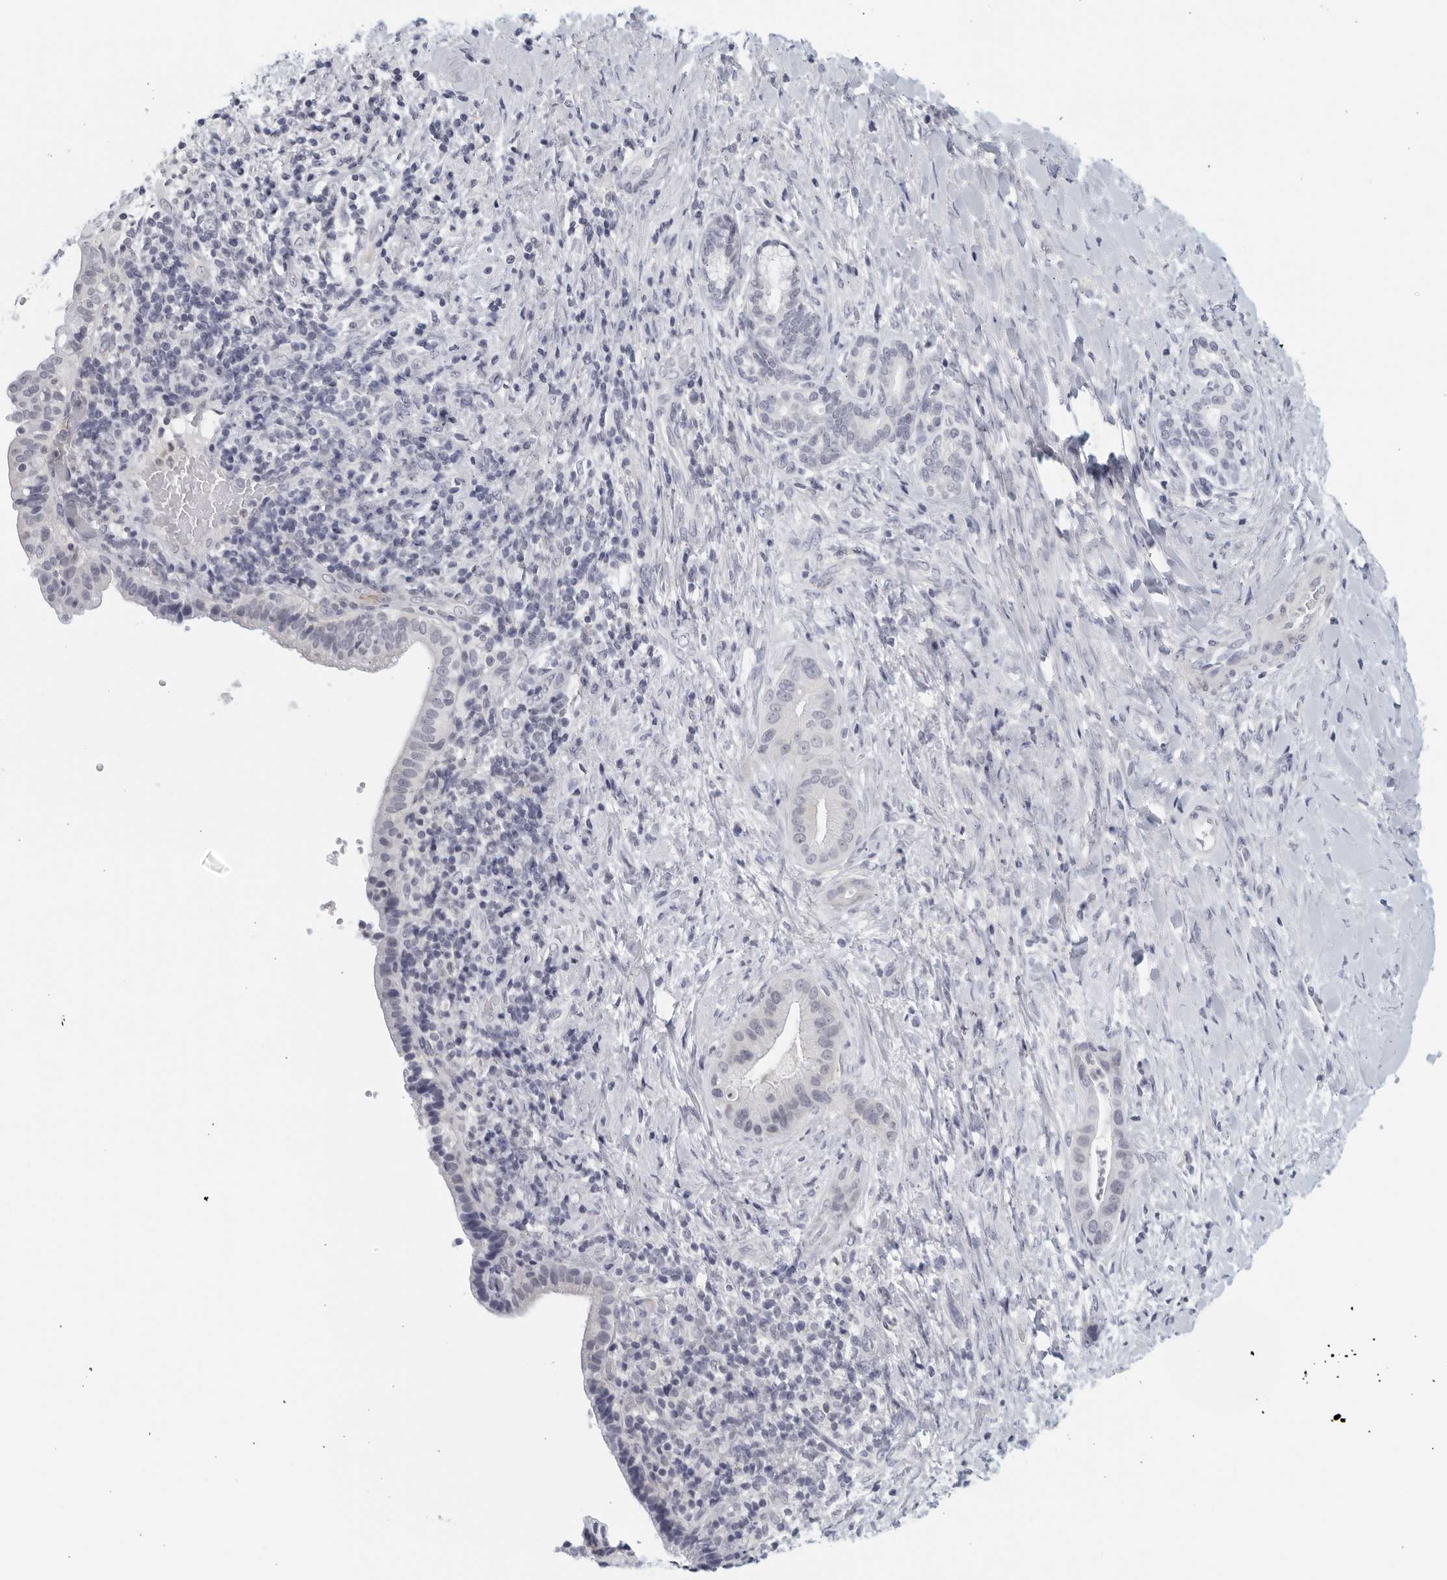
{"staining": {"intensity": "negative", "quantity": "none", "location": "none"}, "tissue": "liver cancer", "cell_type": "Tumor cells", "image_type": "cancer", "snomed": [{"axis": "morphology", "description": "Cholangiocarcinoma"}, {"axis": "topography", "description": "Liver"}], "caption": "Protein analysis of liver cholangiocarcinoma shows no significant positivity in tumor cells.", "gene": "MATN1", "patient": {"sex": "female", "age": 54}}